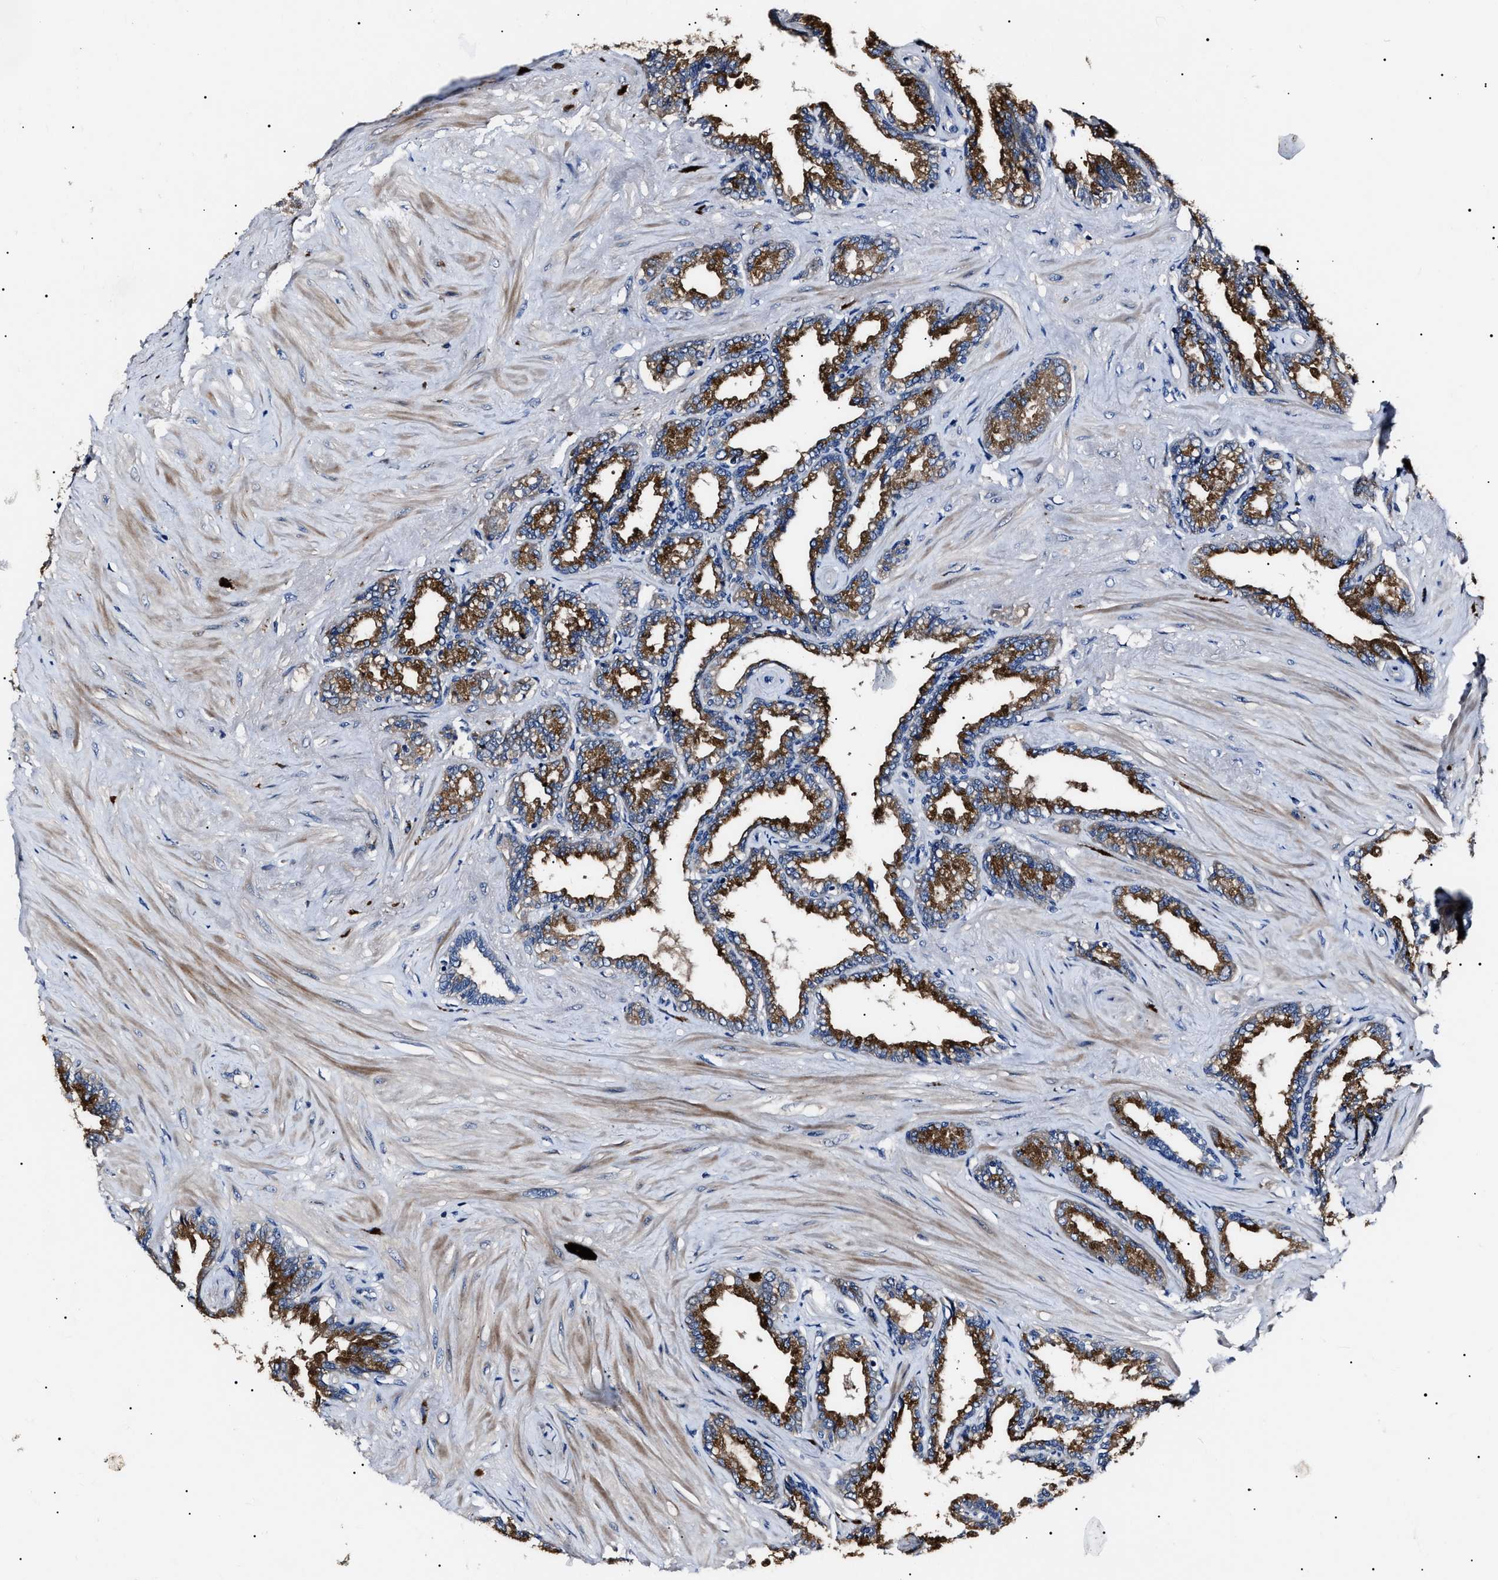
{"staining": {"intensity": "moderate", "quantity": "25%-75%", "location": "cytoplasmic/membranous"}, "tissue": "seminal vesicle", "cell_type": "Glandular cells", "image_type": "normal", "snomed": [{"axis": "morphology", "description": "Normal tissue, NOS"}, {"axis": "topography", "description": "Seminal veicle"}], "caption": "Benign seminal vesicle was stained to show a protein in brown. There is medium levels of moderate cytoplasmic/membranous positivity in about 25%-75% of glandular cells. Nuclei are stained in blue.", "gene": "IFT81", "patient": {"sex": "male", "age": 46}}